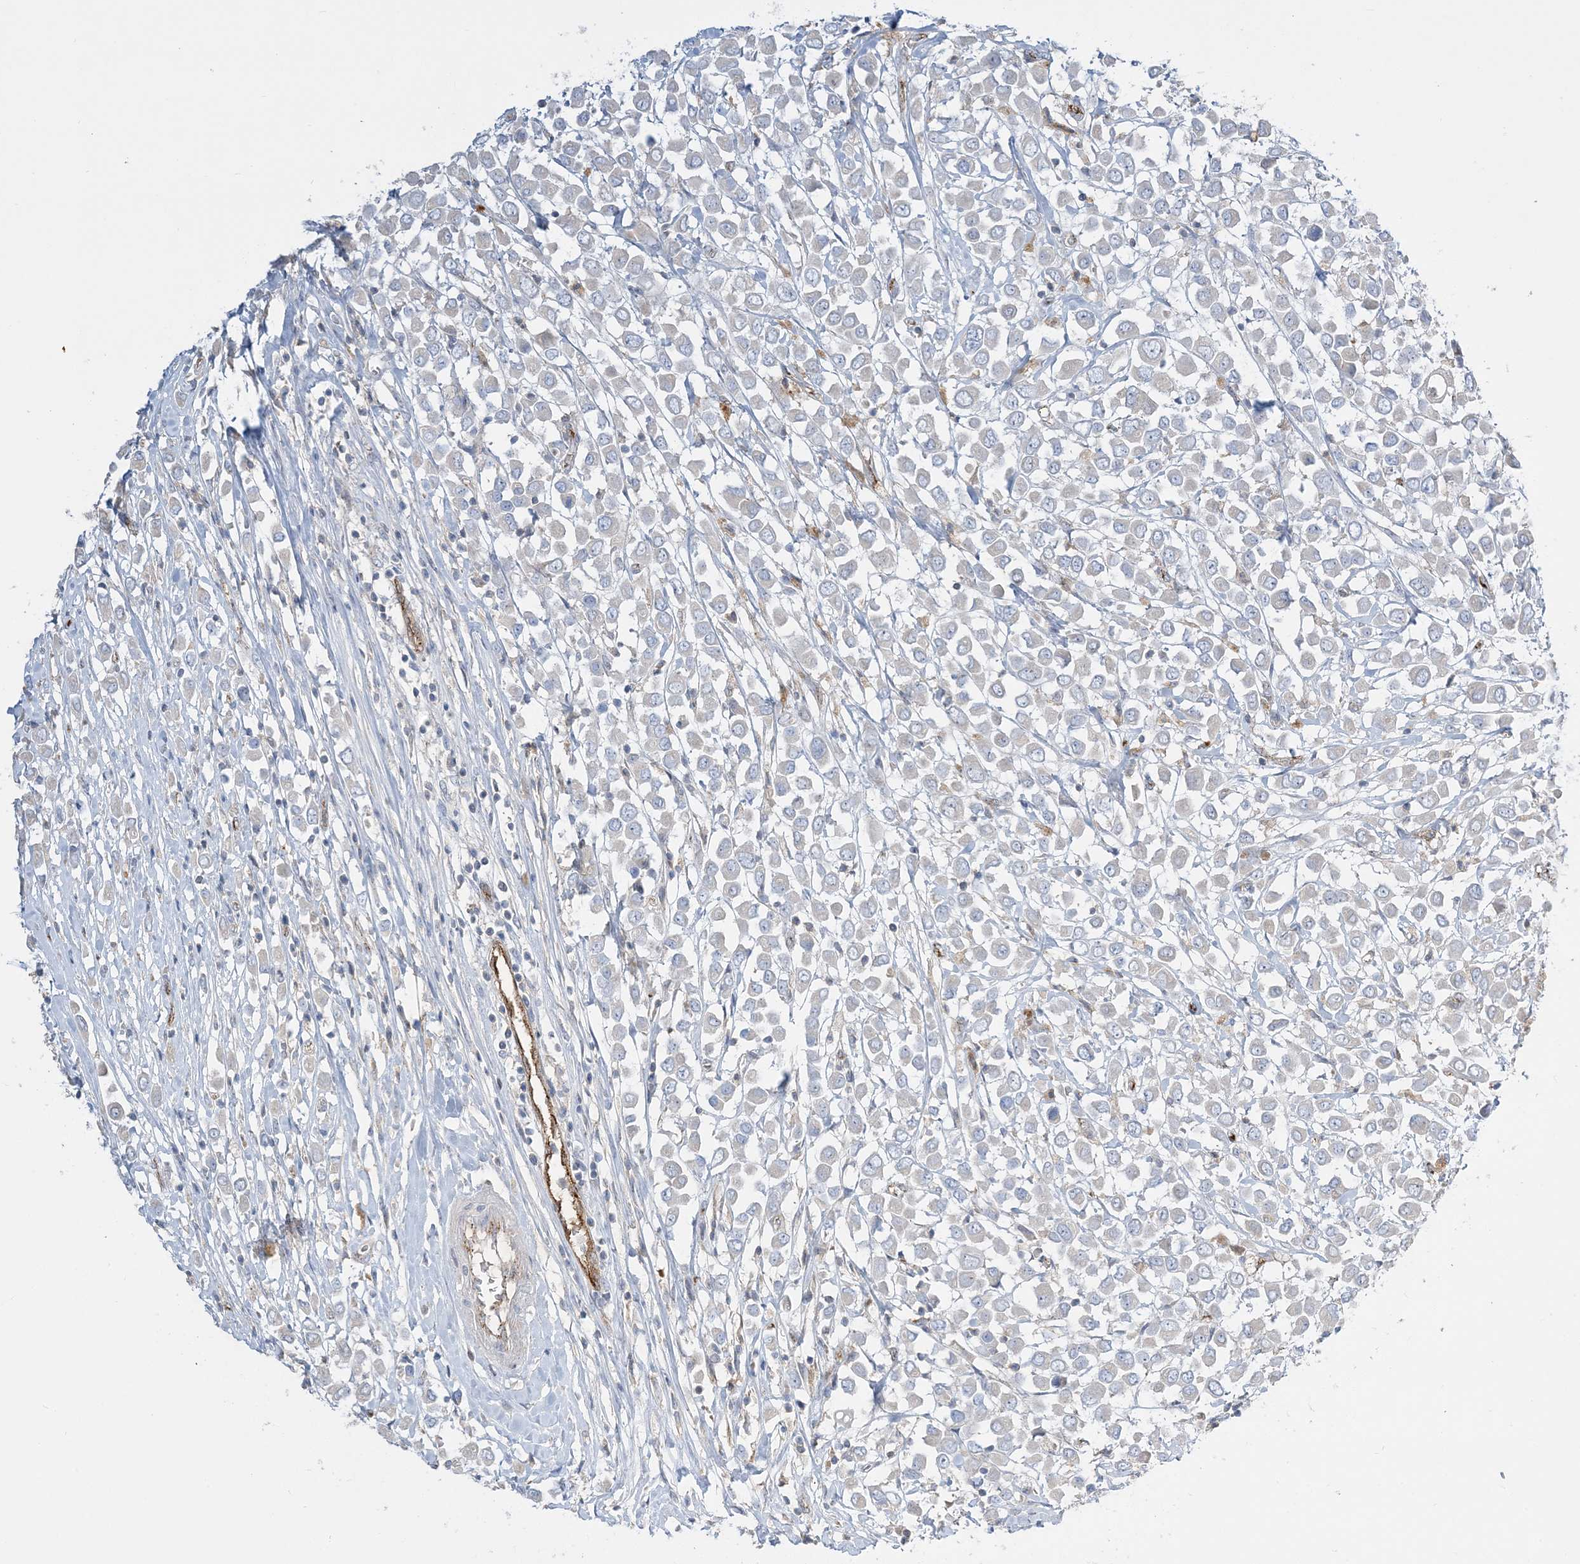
{"staining": {"intensity": "negative", "quantity": "none", "location": "none"}, "tissue": "breast cancer", "cell_type": "Tumor cells", "image_type": "cancer", "snomed": [{"axis": "morphology", "description": "Duct carcinoma"}, {"axis": "topography", "description": "Breast"}], "caption": "IHC photomicrograph of invasive ductal carcinoma (breast) stained for a protein (brown), which demonstrates no staining in tumor cells. Brightfield microscopy of immunohistochemistry stained with DAB (brown) and hematoxylin (blue), captured at high magnification.", "gene": "INPP1", "patient": {"sex": "female", "age": 61}}